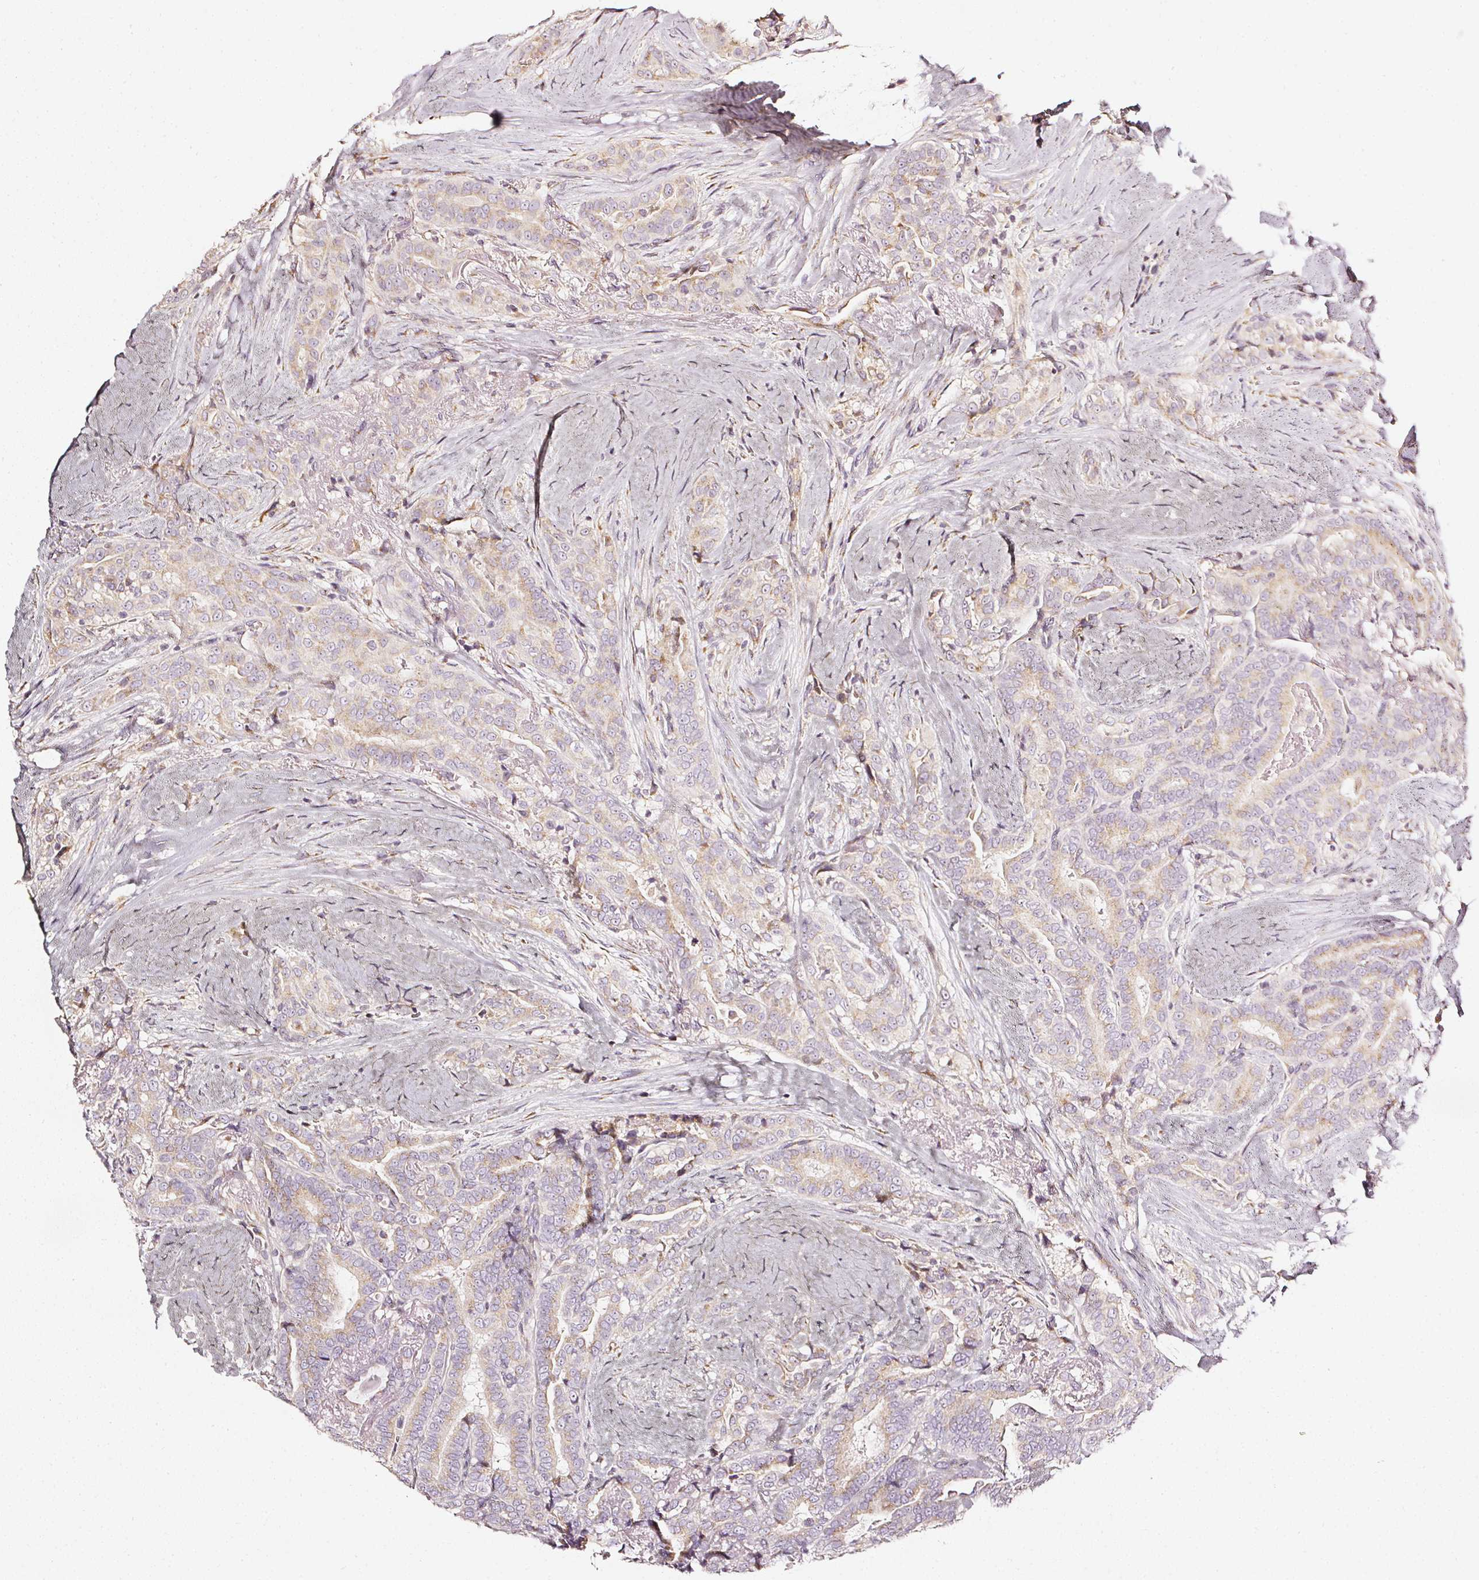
{"staining": {"intensity": "weak", "quantity": ">75%", "location": "cytoplasmic/membranous"}, "tissue": "thyroid cancer", "cell_type": "Tumor cells", "image_type": "cancer", "snomed": [{"axis": "morphology", "description": "Papillary adenocarcinoma, NOS"}, {"axis": "topography", "description": "Thyroid gland"}], "caption": "About >75% of tumor cells in papillary adenocarcinoma (thyroid) reveal weak cytoplasmic/membranous protein staining as visualized by brown immunohistochemical staining.", "gene": "NTRK1", "patient": {"sex": "male", "age": 61}}